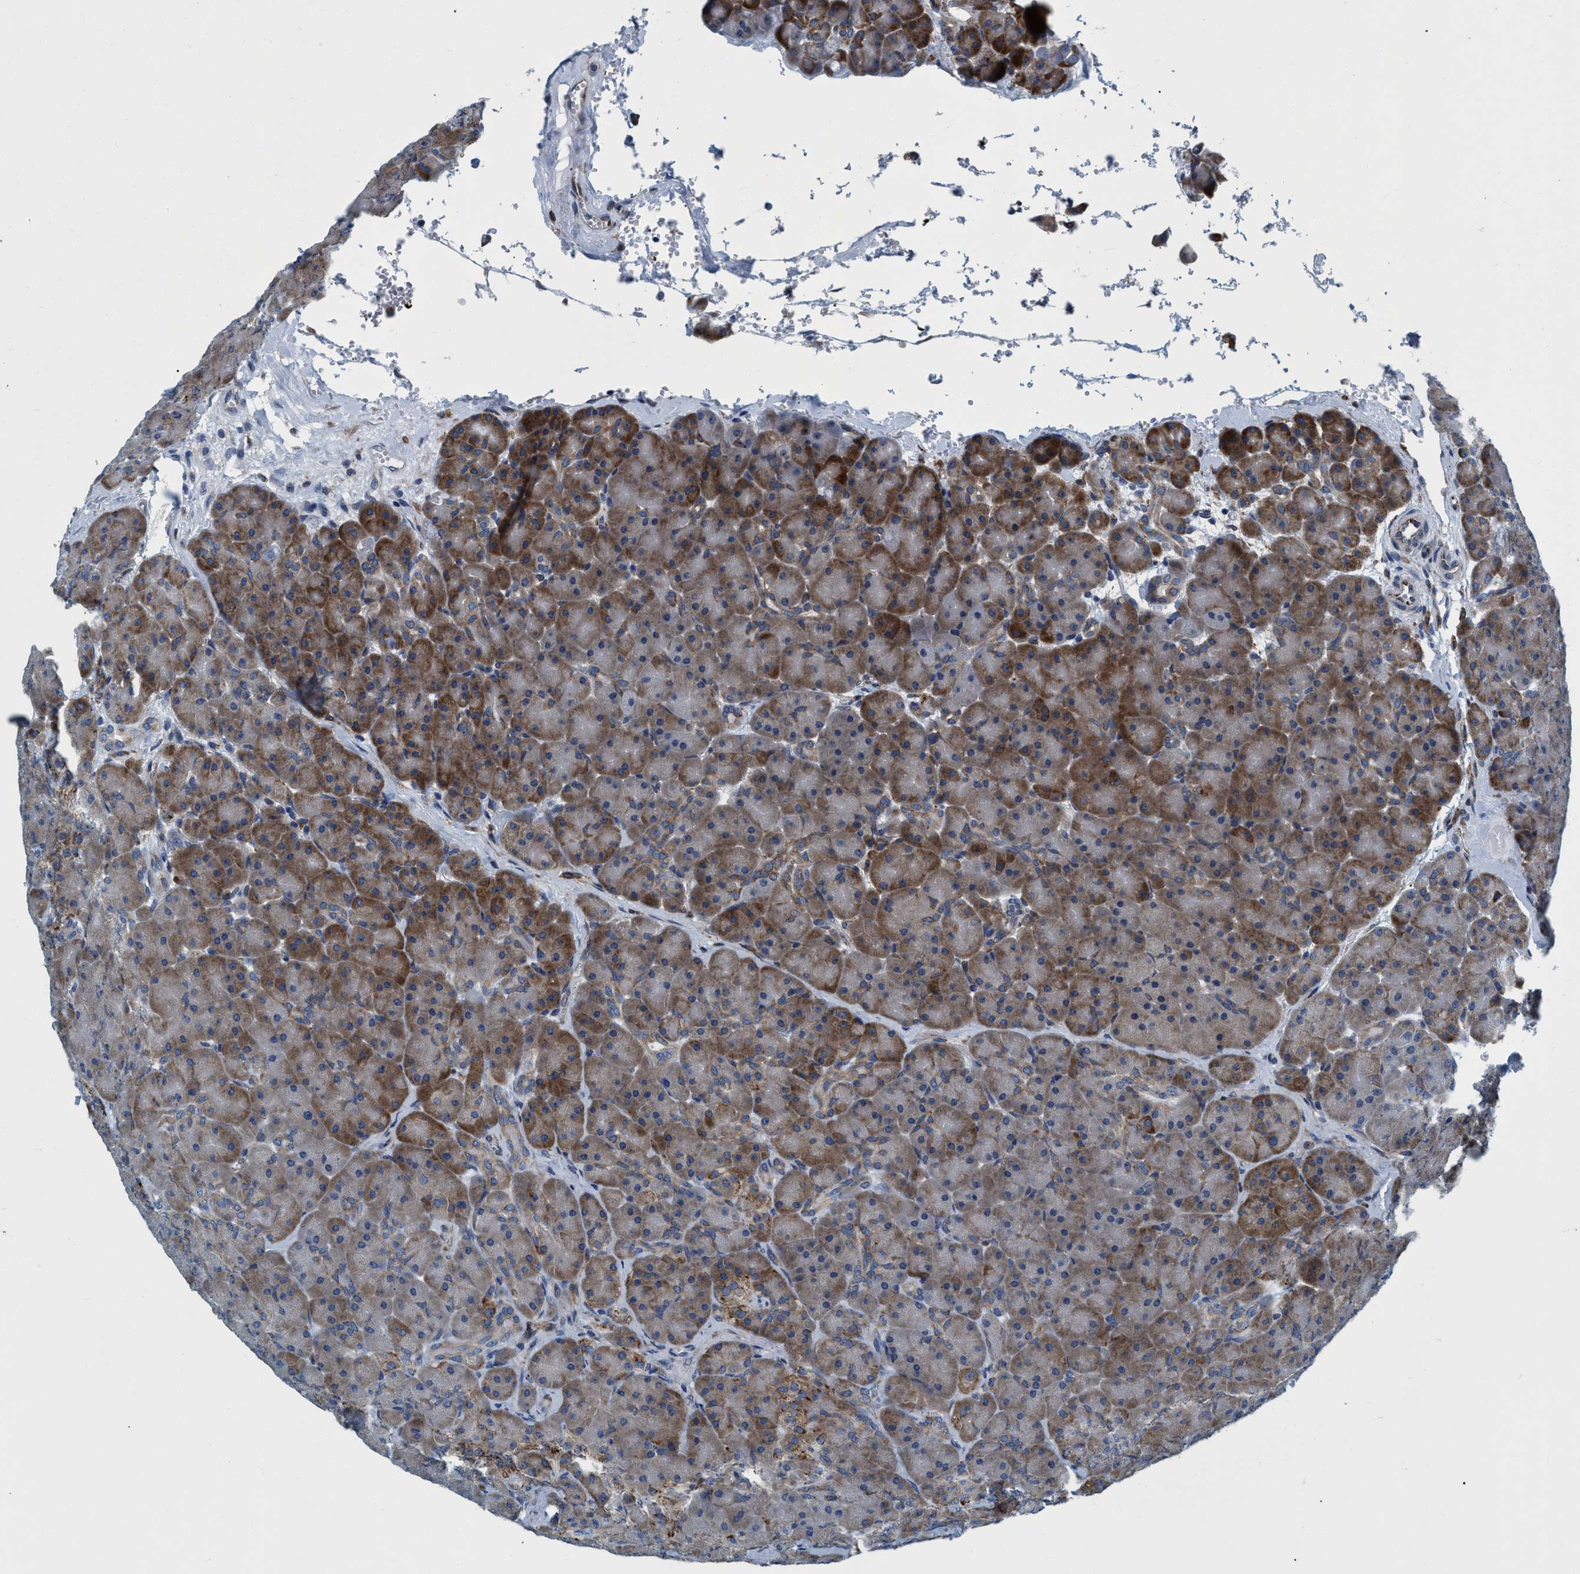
{"staining": {"intensity": "strong", "quantity": "25%-75%", "location": "cytoplasmic/membranous"}, "tissue": "pancreas", "cell_type": "Exocrine glandular cells", "image_type": "normal", "snomed": [{"axis": "morphology", "description": "Normal tissue, NOS"}, {"axis": "topography", "description": "Pancreas"}], "caption": "Protein analysis of normal pancreas displays strong cytoplasmic/membranous positivity in about 25%-75% of exocrine glandular cells. (DAB = brown stain, brightfield microscopy at high magnification).", "gene": "ARMC9", "patient": {"sex": "male", "age": 66}}